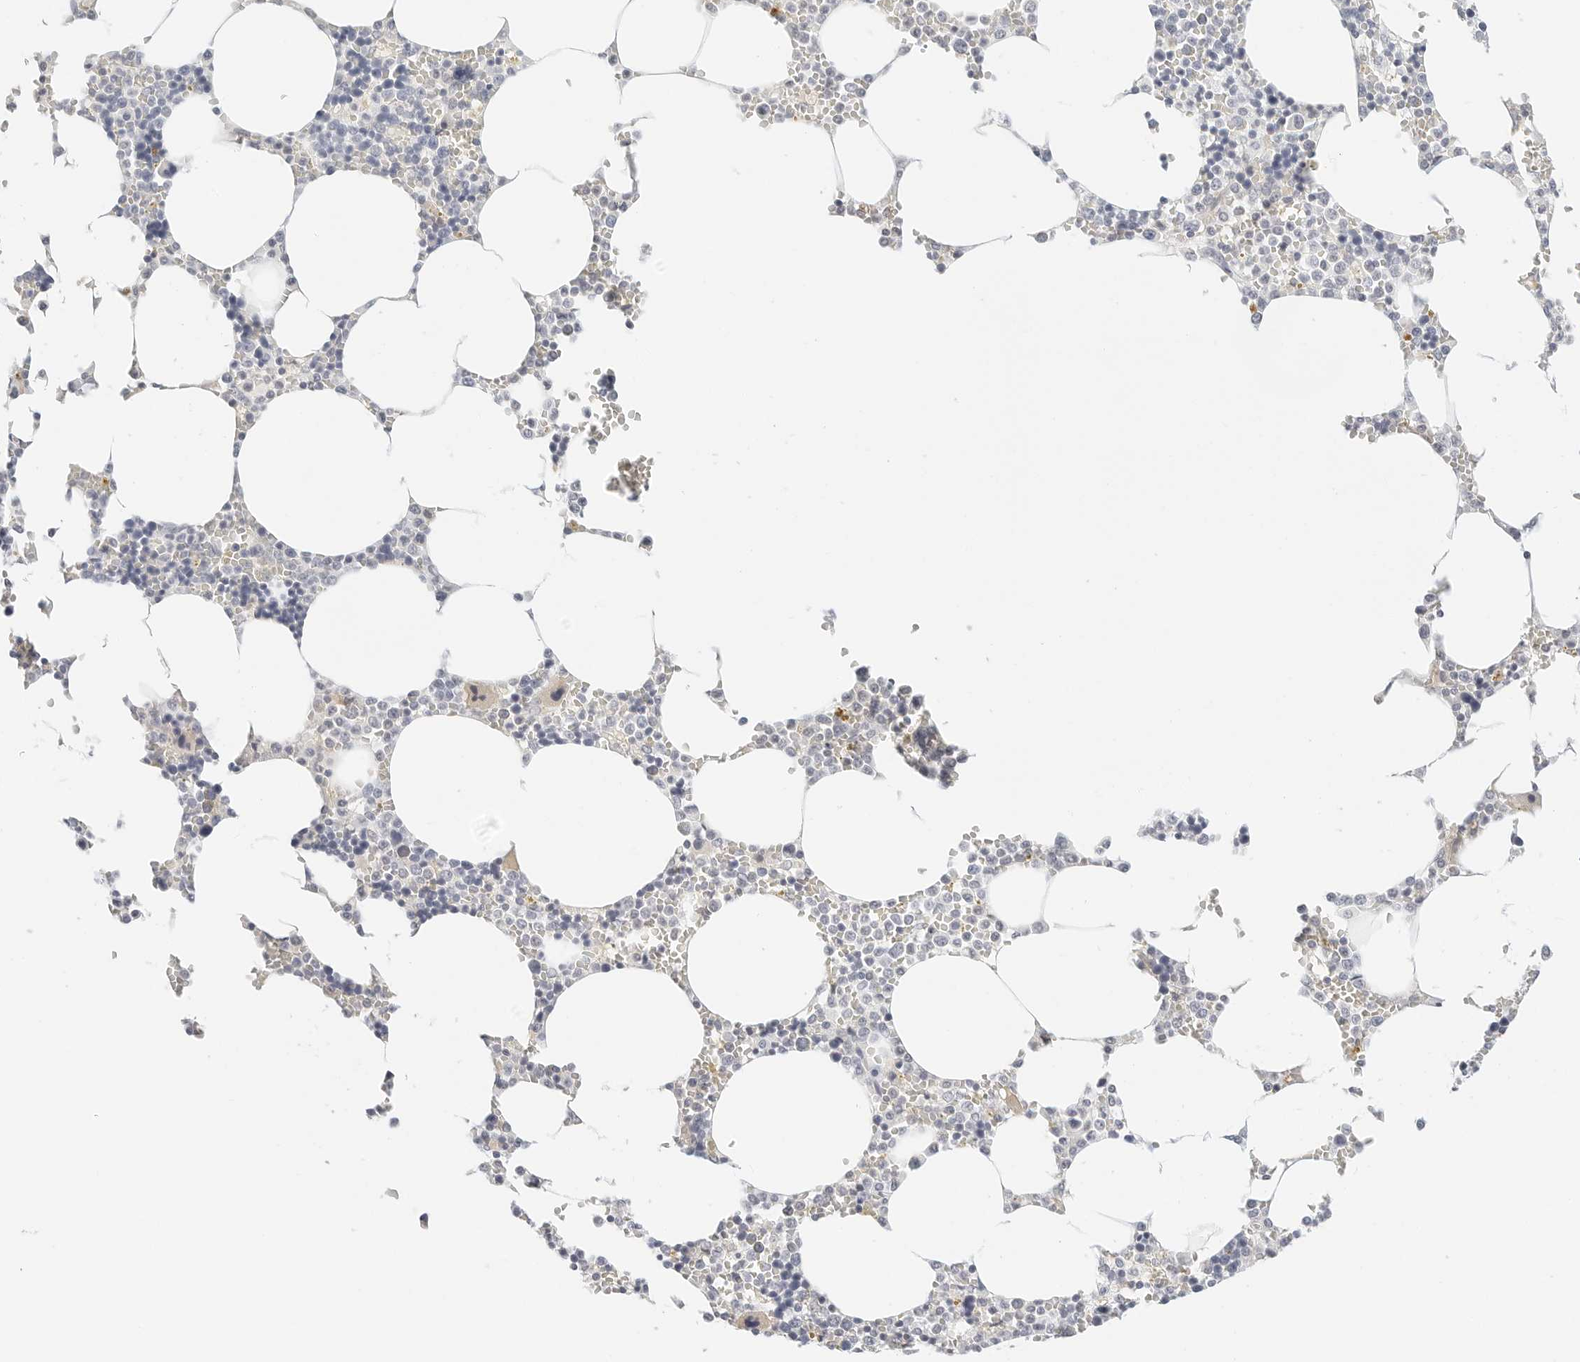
{"staining": {"intensity": "weak", "quantity": "25%-75%", "location": "cytoplasmic/membranous"}, "tissue": "bone marrow", "cell_type": "Hematopoietic cells", "image_type": "normal", "snomed": [{"axis": "morphology", "description": "Normal tissue, NOS"}, {"axis": "topography", "description": "Bone marrow"}], "caption": "Brown immunohistochemical staining in benign bone marrow shows weak cytoplasmic/membranous staining in approximately 25%-75% of hematopoietic cells.", "gene": "PKDCC", "patient": {"sex": "male", "age": 70}}